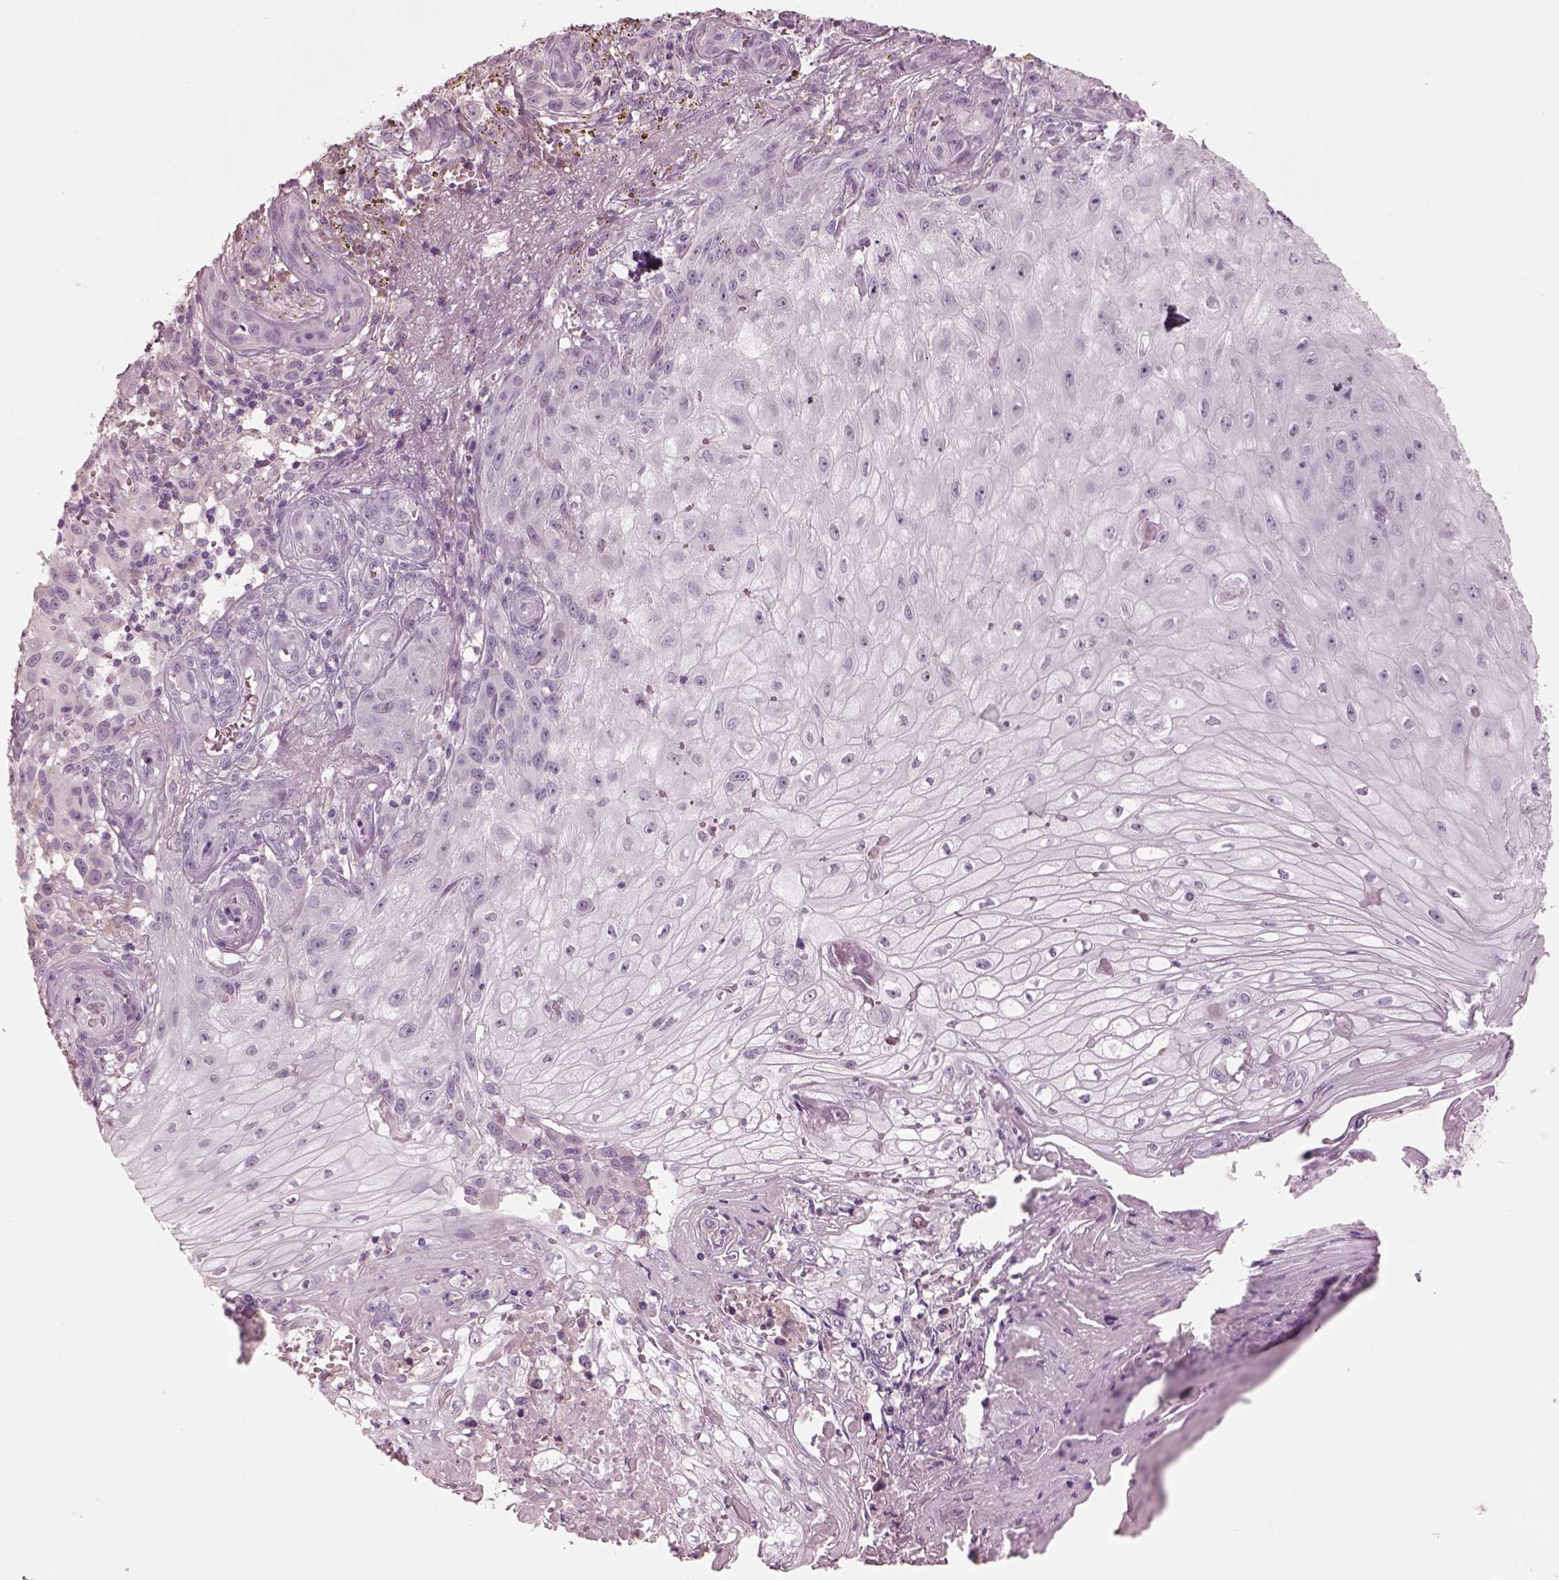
{"staining": {"intensity": "negative", "quantity": "none", "location": "none"}, "tissue": "melanoma", "cell_type": "Tumor cells", "image_type": "cancer", "snomed": [{"axis": "morphology", "description": "Malignant melanoma, NOS"}, {"axis": "topography", "description": "Skin"}], "caption": "Tumor cells are negative for protein expression in human melanoma.", "gene": "KRTAP24-1", "patient": {"sex": "female", "age": 53}}